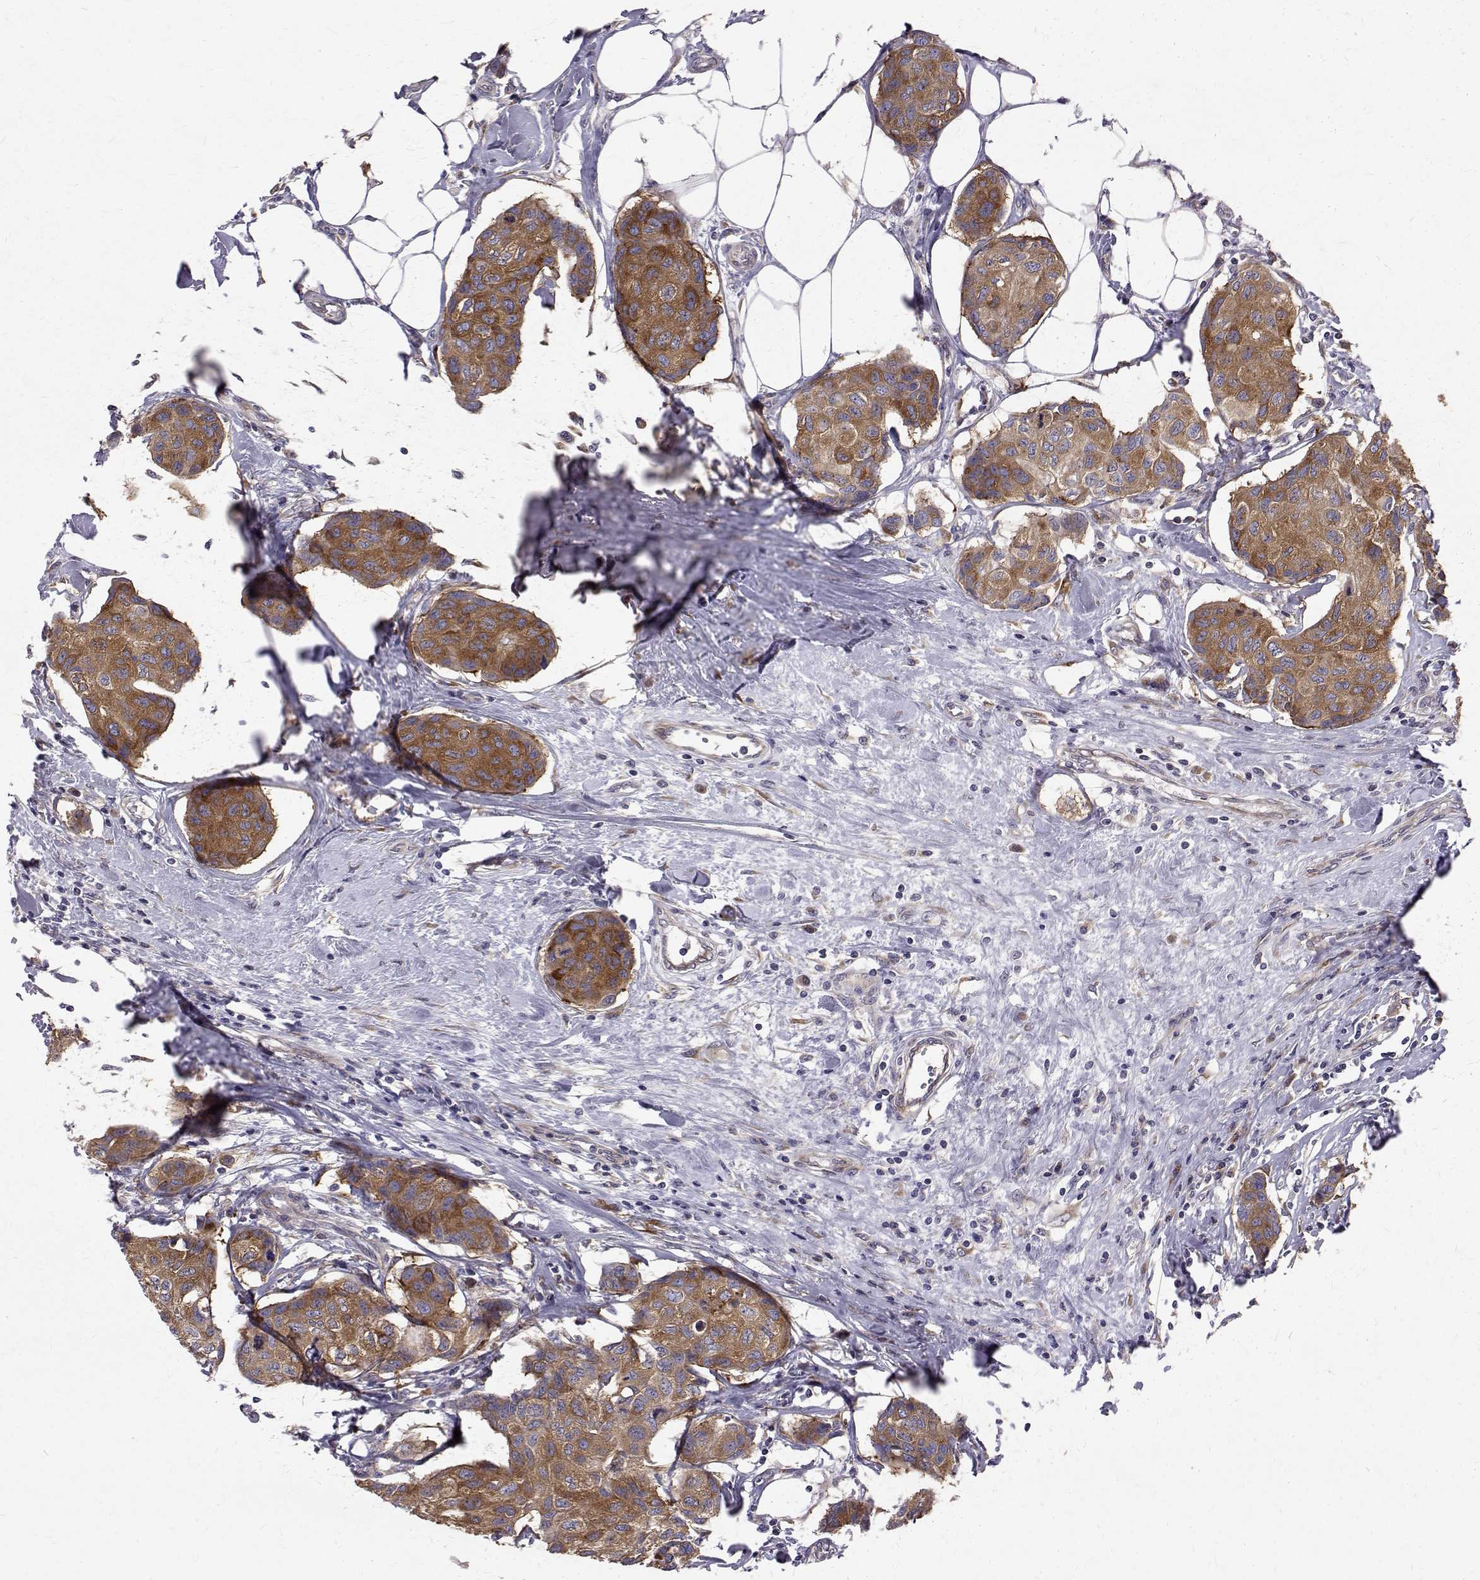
{"staining": {"intensity": "moderate", "quantity": ">75%", "location": "cytoplasmic/membranous"}, "tissue": "breast cancer", "cell_type": "Tumor cells", "image_type": "cancer", "snomed": [{"axis": "morphology", "description": "Duct carcinoma"}, {"axis": "topography", "description": "Breast"}], "caption": "Tumor cells show medium levels of moderate cytoplasmic/membranous staining in about >75% of cells in invasive ductal carcinoma (breast).", "gene": "ARFGAP1", "patient": {"sex": "female", "age": 80}}